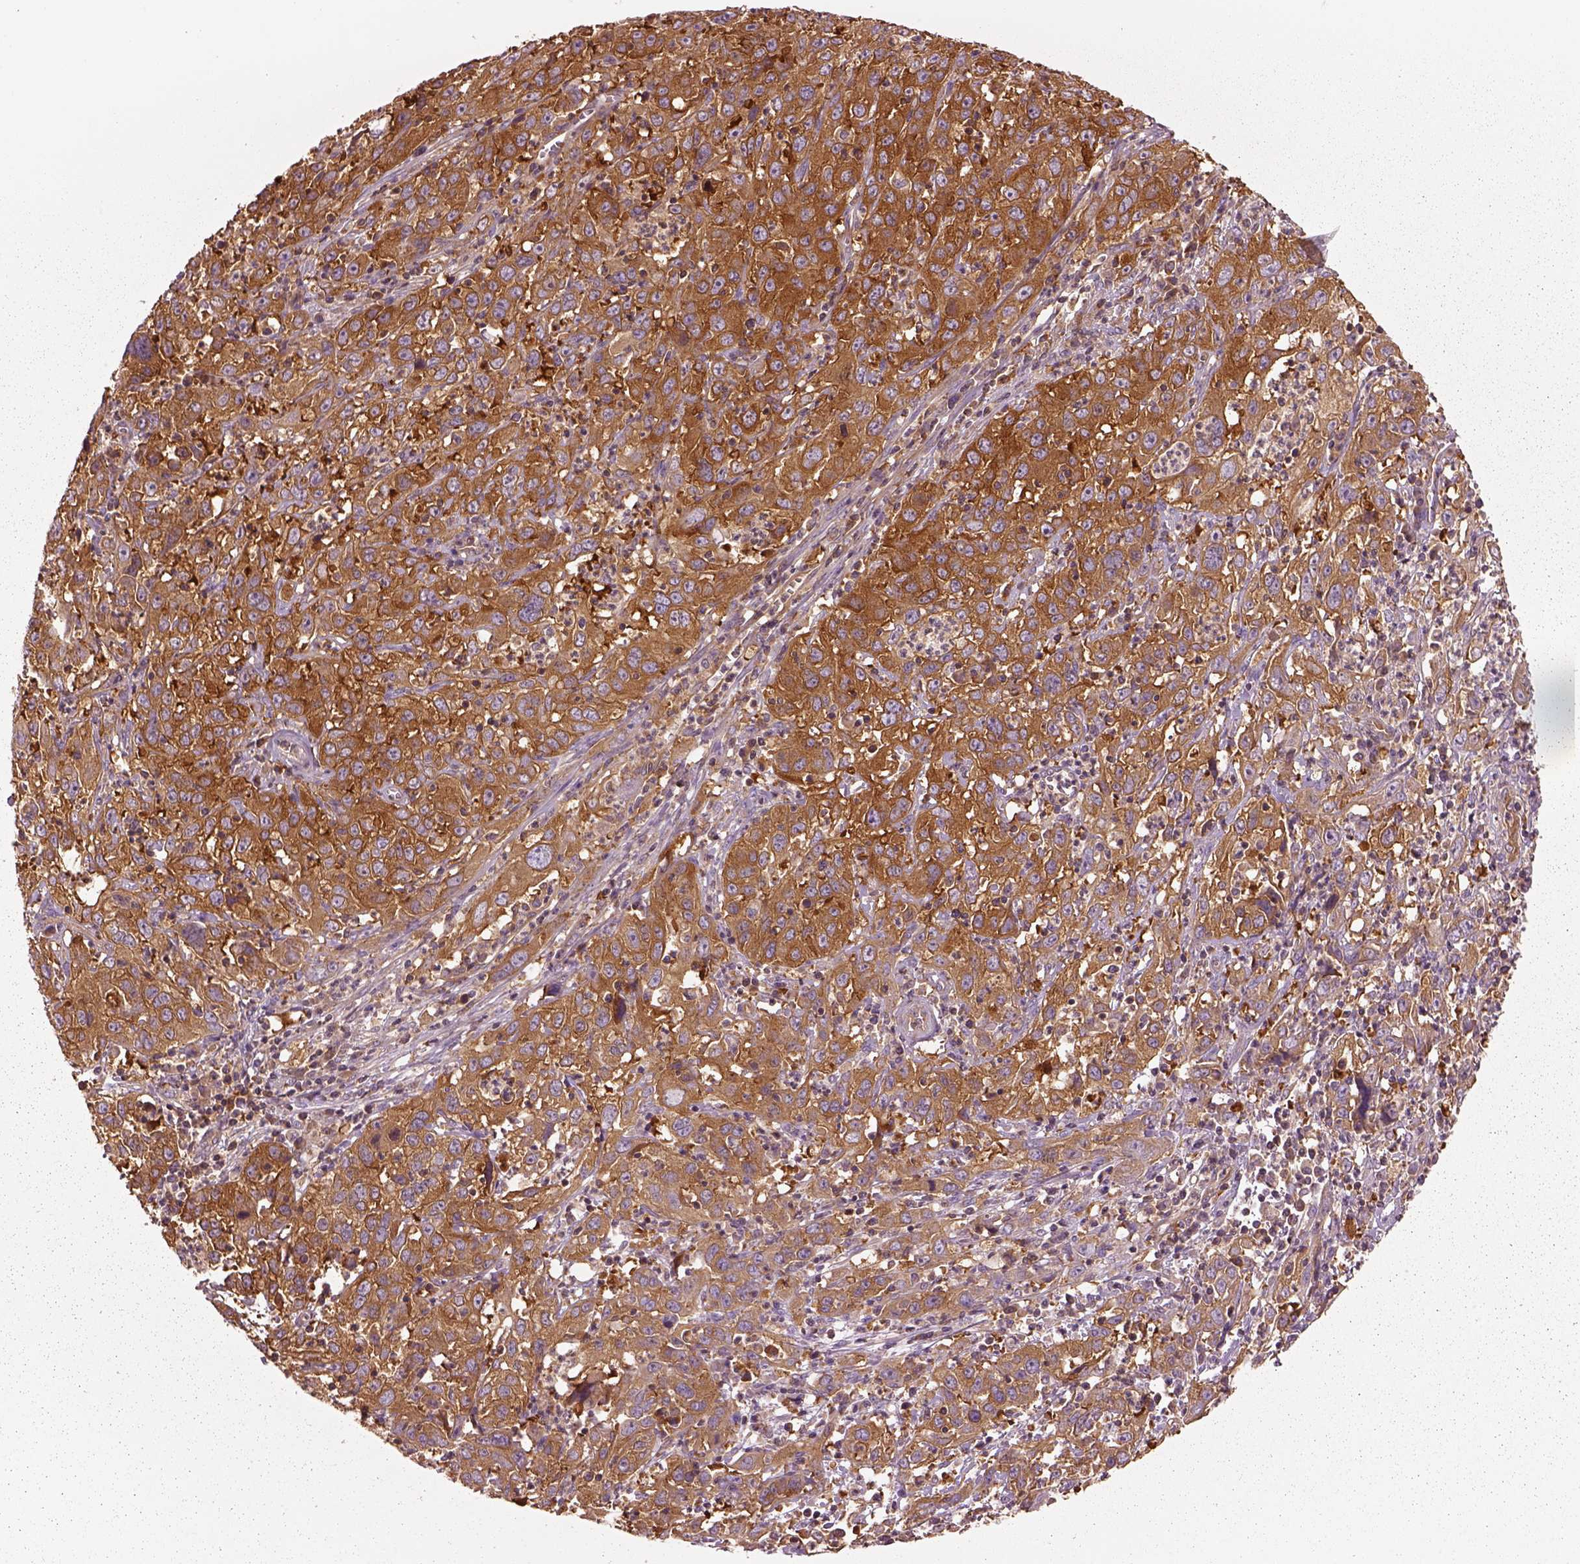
{"staining": {"intensity": "moderate", "quantity": ">75%", "location": "cytoplasmic/membranous"}, "tissue": "cervical cancer", "cell_type": "Tumor cells", "image_type": "cancer", "snomed": [{"axis": "morphology", "description": "Squamous cell carcinoma, NOS"}, {"axis": "topography", "description": "Cervix"}], "caption": "About >75% of tumor cells in squamous cell carcinoma (cervical) display moderate cytoplasmic/membranous protein staining as visualized by brown immunohistochemical staining.", "gene": "CAD", "patient": {"sex": "female", "age": 32}}